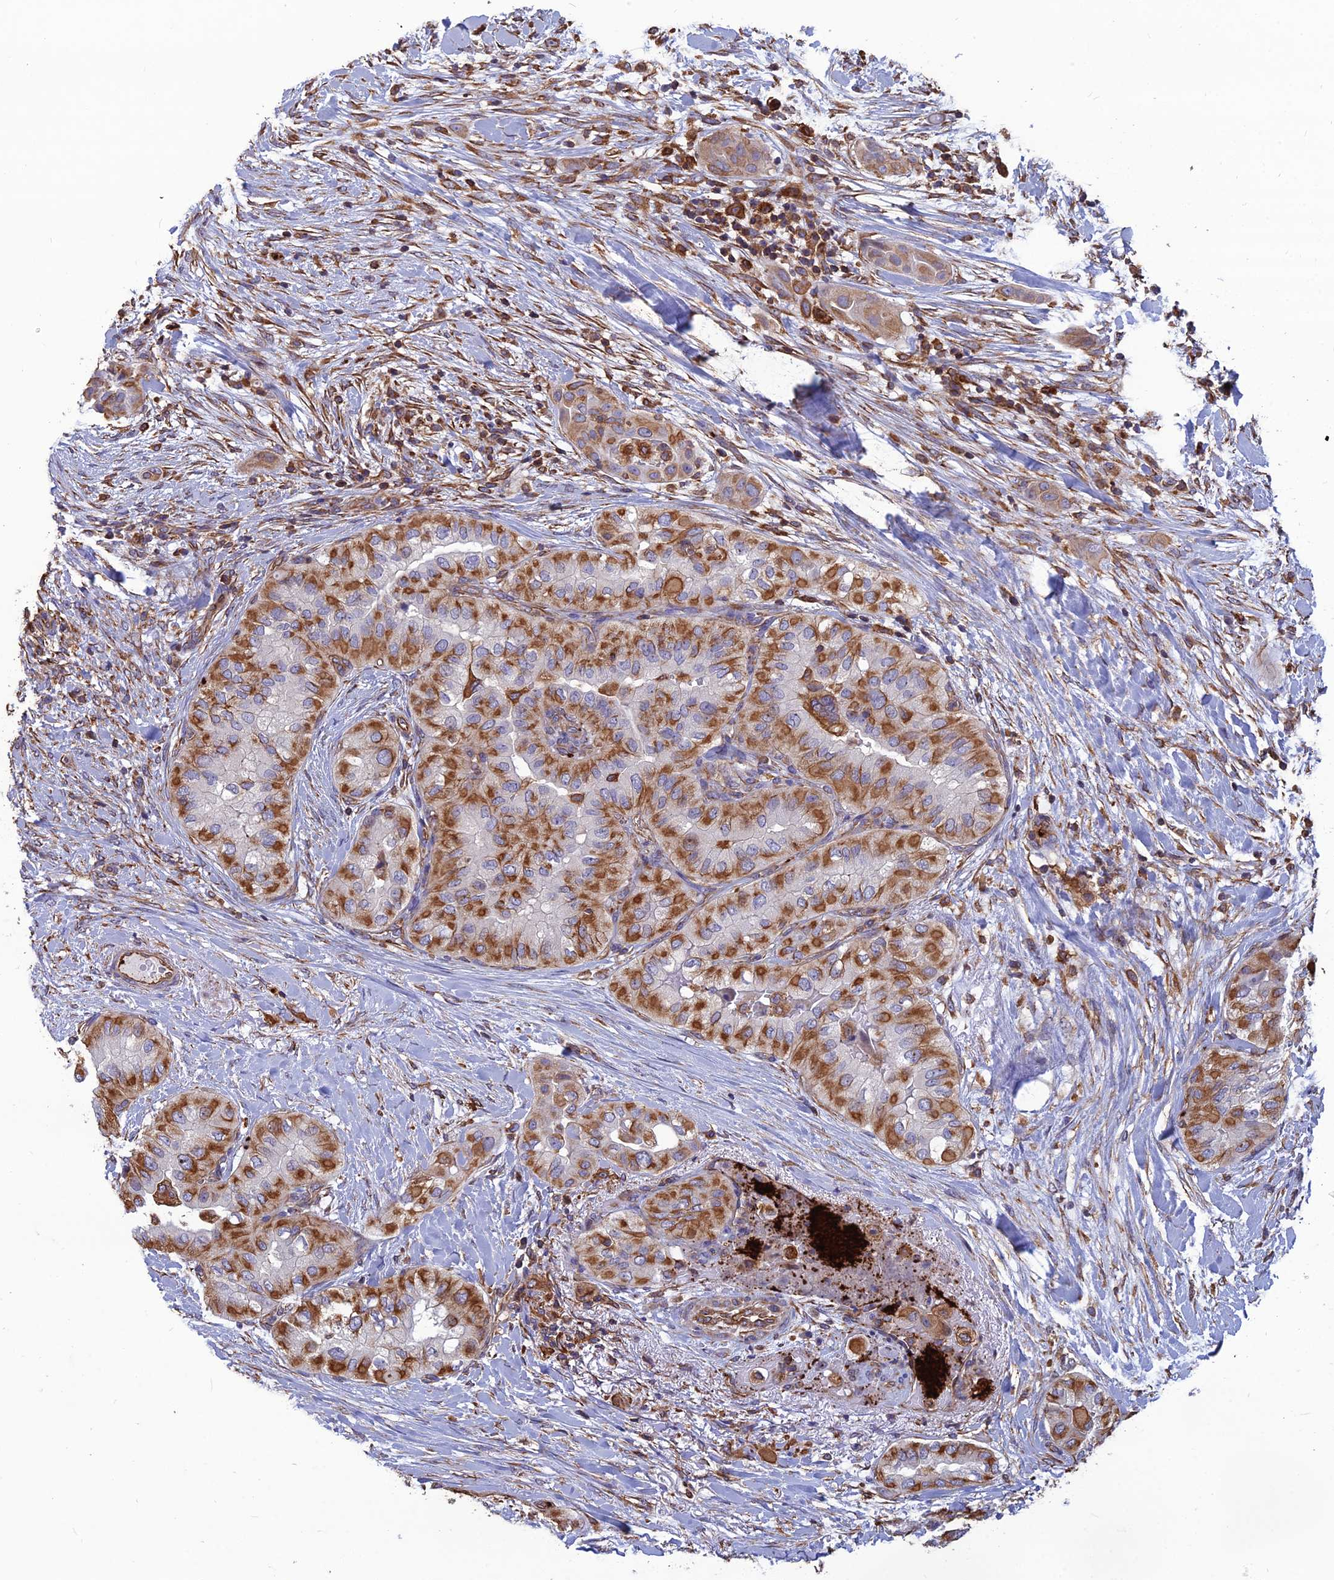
{"staining": {"intensity": "moderate", "quantity": ">75%", "location": "cytoplasmic/membranous"}, "tissue": "head and neck cancer", "cell_type": "Tumor cells", "image_type": "cancer", "snomed": [{"axis": "morphology", "description": "Adenocarcinoma, NOS"}, {"axis": "topography", "description": "Head-Neck"}], "caption": "Immunohistochemistry (IHC) of human head and neck cancer (adenocarcinoma) exhibits medium levels of moderate cytoplasmic/membranous staining in about >75% of tumor cells.", "gene": "PSMD11", "patient": {"sex": "male", "age": 66}}